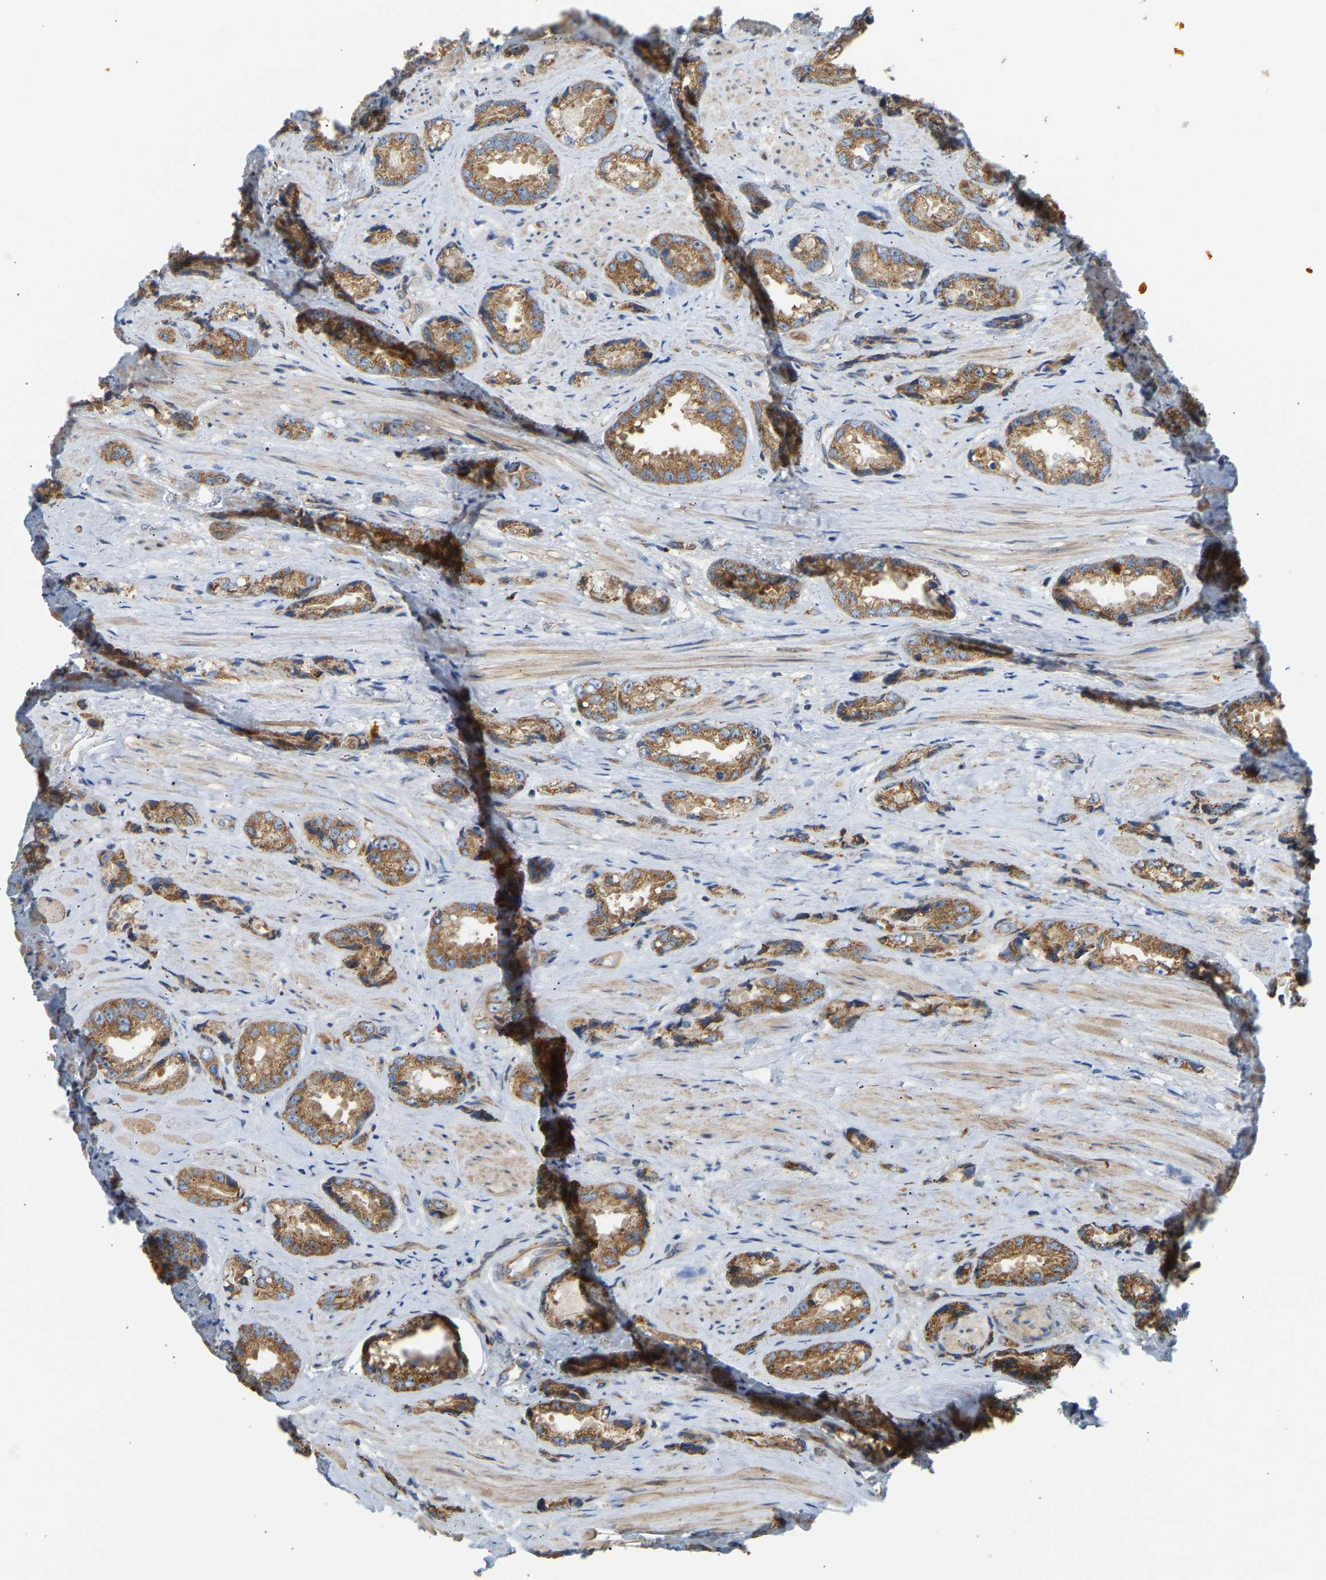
{"staining": {"intensity": "strong", "quantity": ">75%", "location": "cytoplasmic/membranous"}, "tissue": "prostate cancer", "cell_type": "Tumor cells", "image_type": "cancer", "snomed": [{"axis": "morphology", "description": "Adenocarcinoma, High grade"}, {"axis": "topography", "description": "Prostate"}], "caption": "The immunohistochemical stain highlights strong cytoplasmic/membranous expression in tumor cells of prostate cancer tissue.", "gene": "YIPF2", "patient": {"sex": "male", "age": 61}}